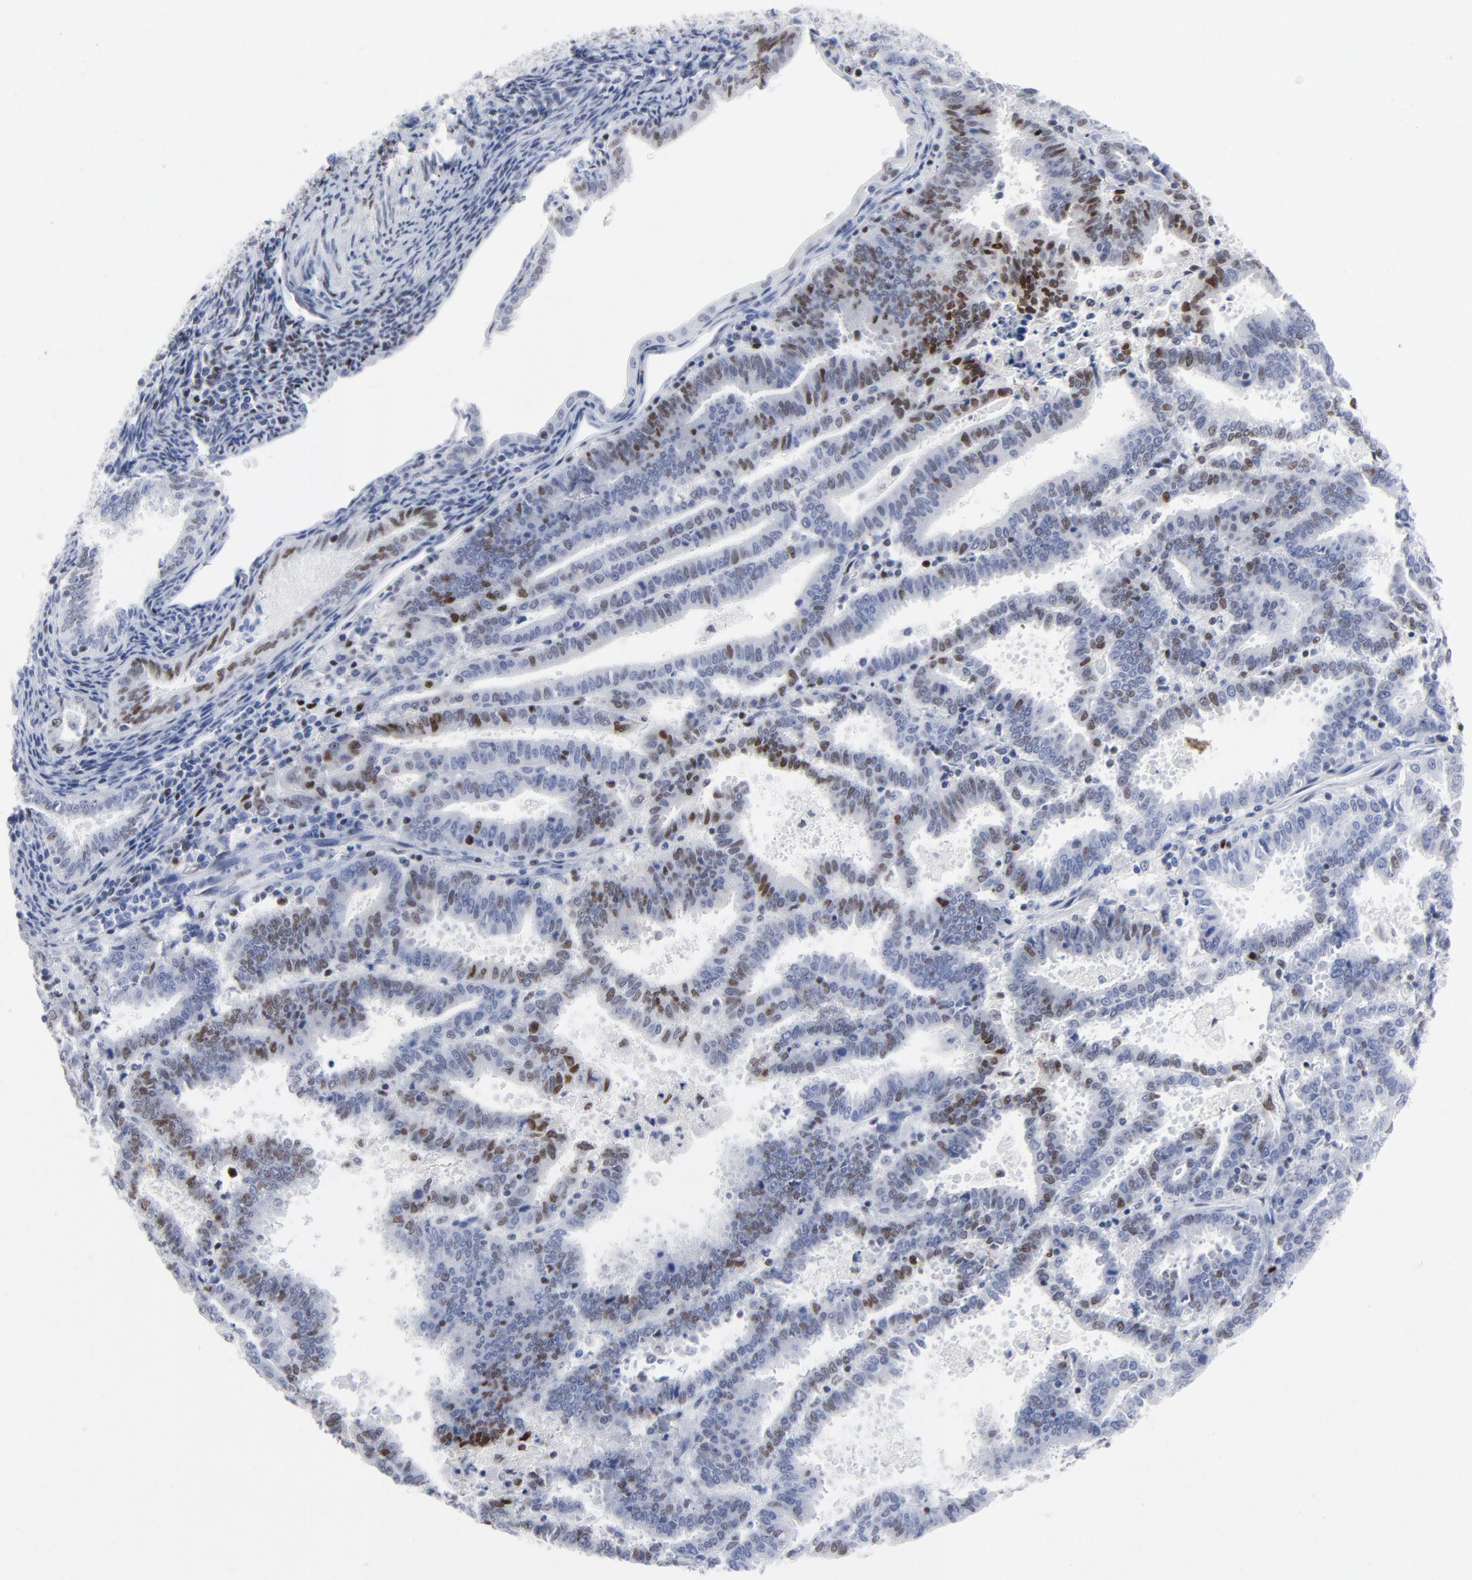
{"staining": {"intensity": "moderate", "quantity": "25%-75%", "location": "nuclear"}, "tissue": "endometrial cancer", "cell_type": "Tumor cells", "image_type": "cancer", "snomed": [{"axis": "morphology", "description": "Adenocarcinoma, NOS"}, {"axis": "topography", "description": "Uterus"}], "caption": "Immunohistochemical staining of human endometrial adenocarcinoma shows medium levels of moderate nuclear staining in approximately 25%-75% of tumor cells.", "gene": "JUN", "patient": {"sex": "female", "age": 83}}